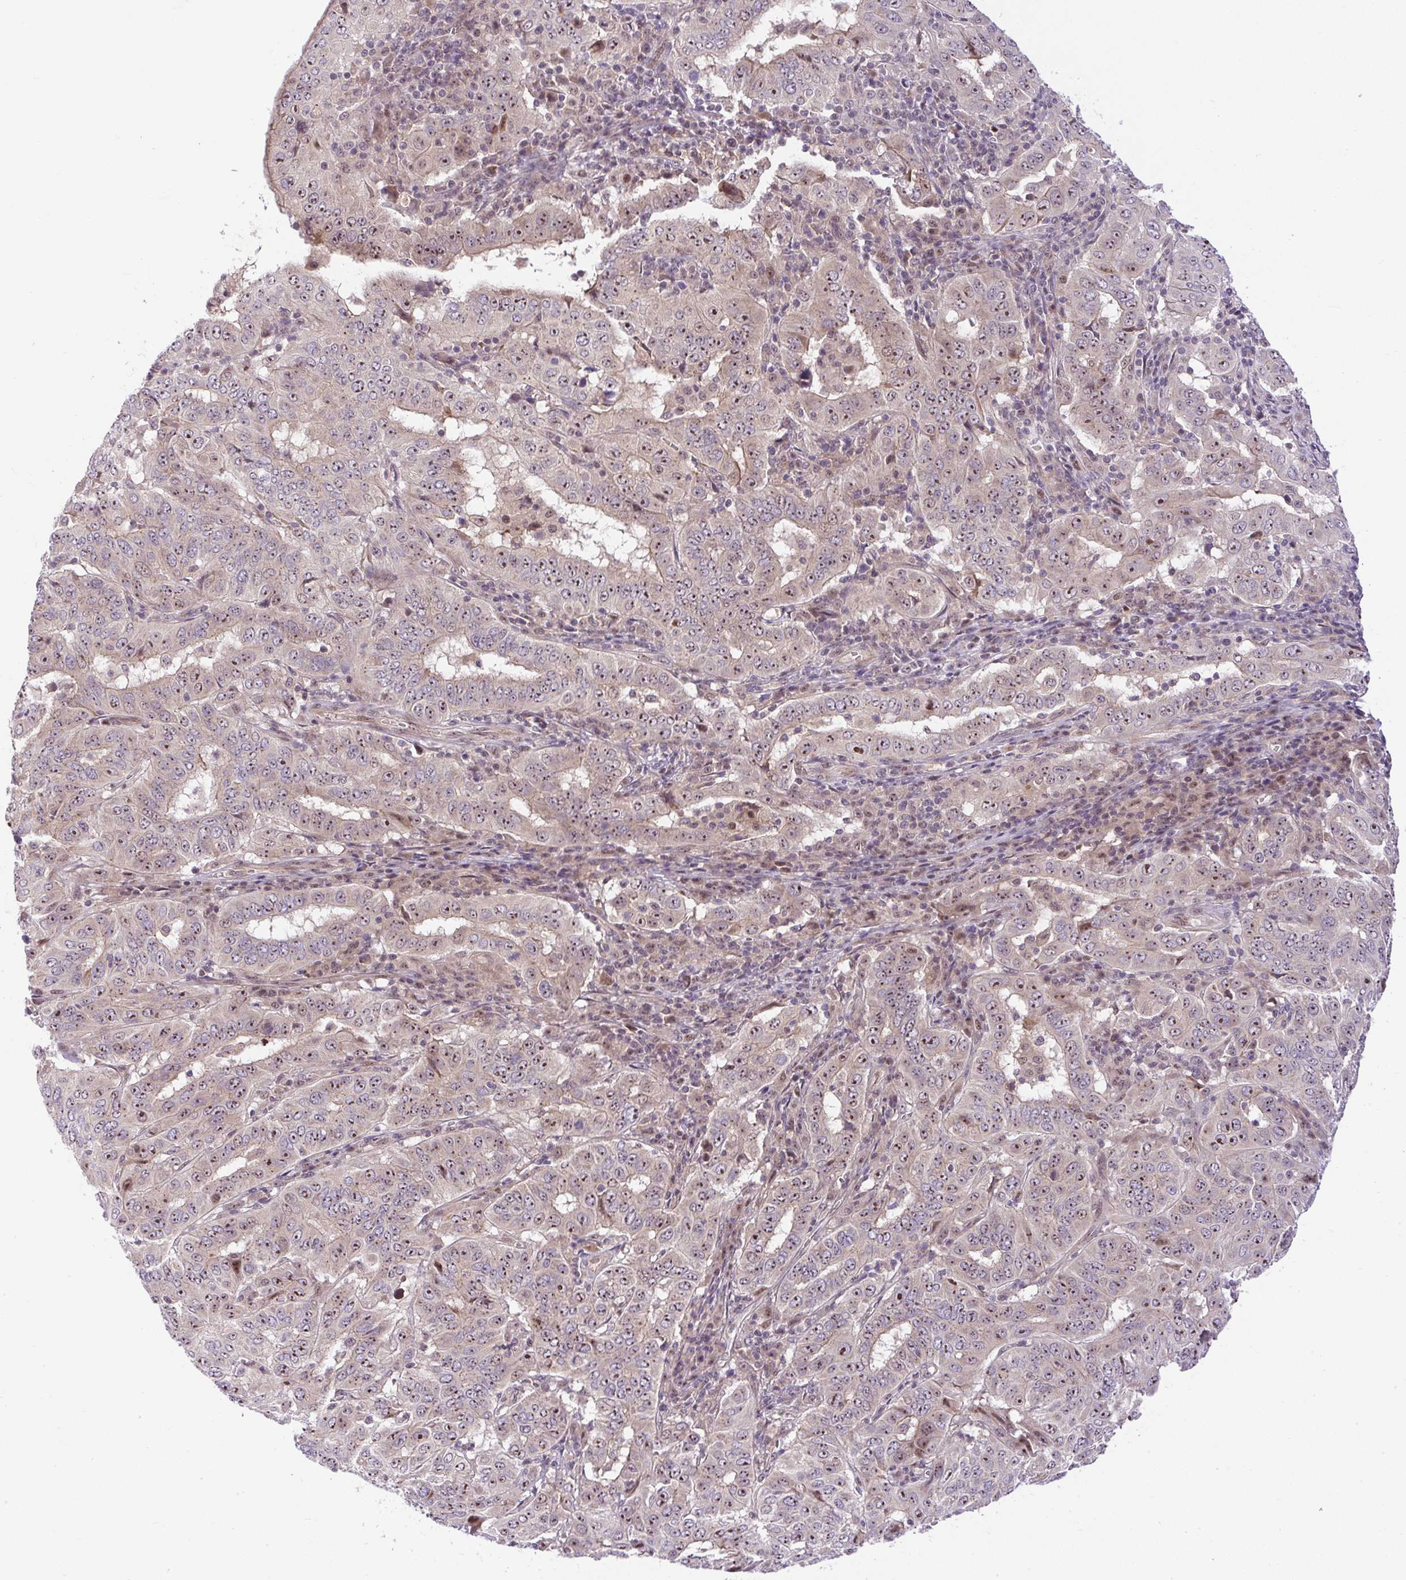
{"staining": {"intensity": "moderate", "quantity": ">75%", "location": "nuclear"}, "tissue": "pancreatic cancer", "cell_type": "Tumor cells", "image_type": "cancer", "snomed": [{"axis": "morphology", "description": "Adenocarcinoma, NOS"}, {"axis": "topography", "description": "Pancreas"}], "caption": "Pancreatic adenocarcinoma tissue demonstrates moderate nuclear staining in about >75% of tumor cells, visualized by immunohistochemistry.", "gene": "CHIA", "patient": {"sex": "male", "age": 63}}